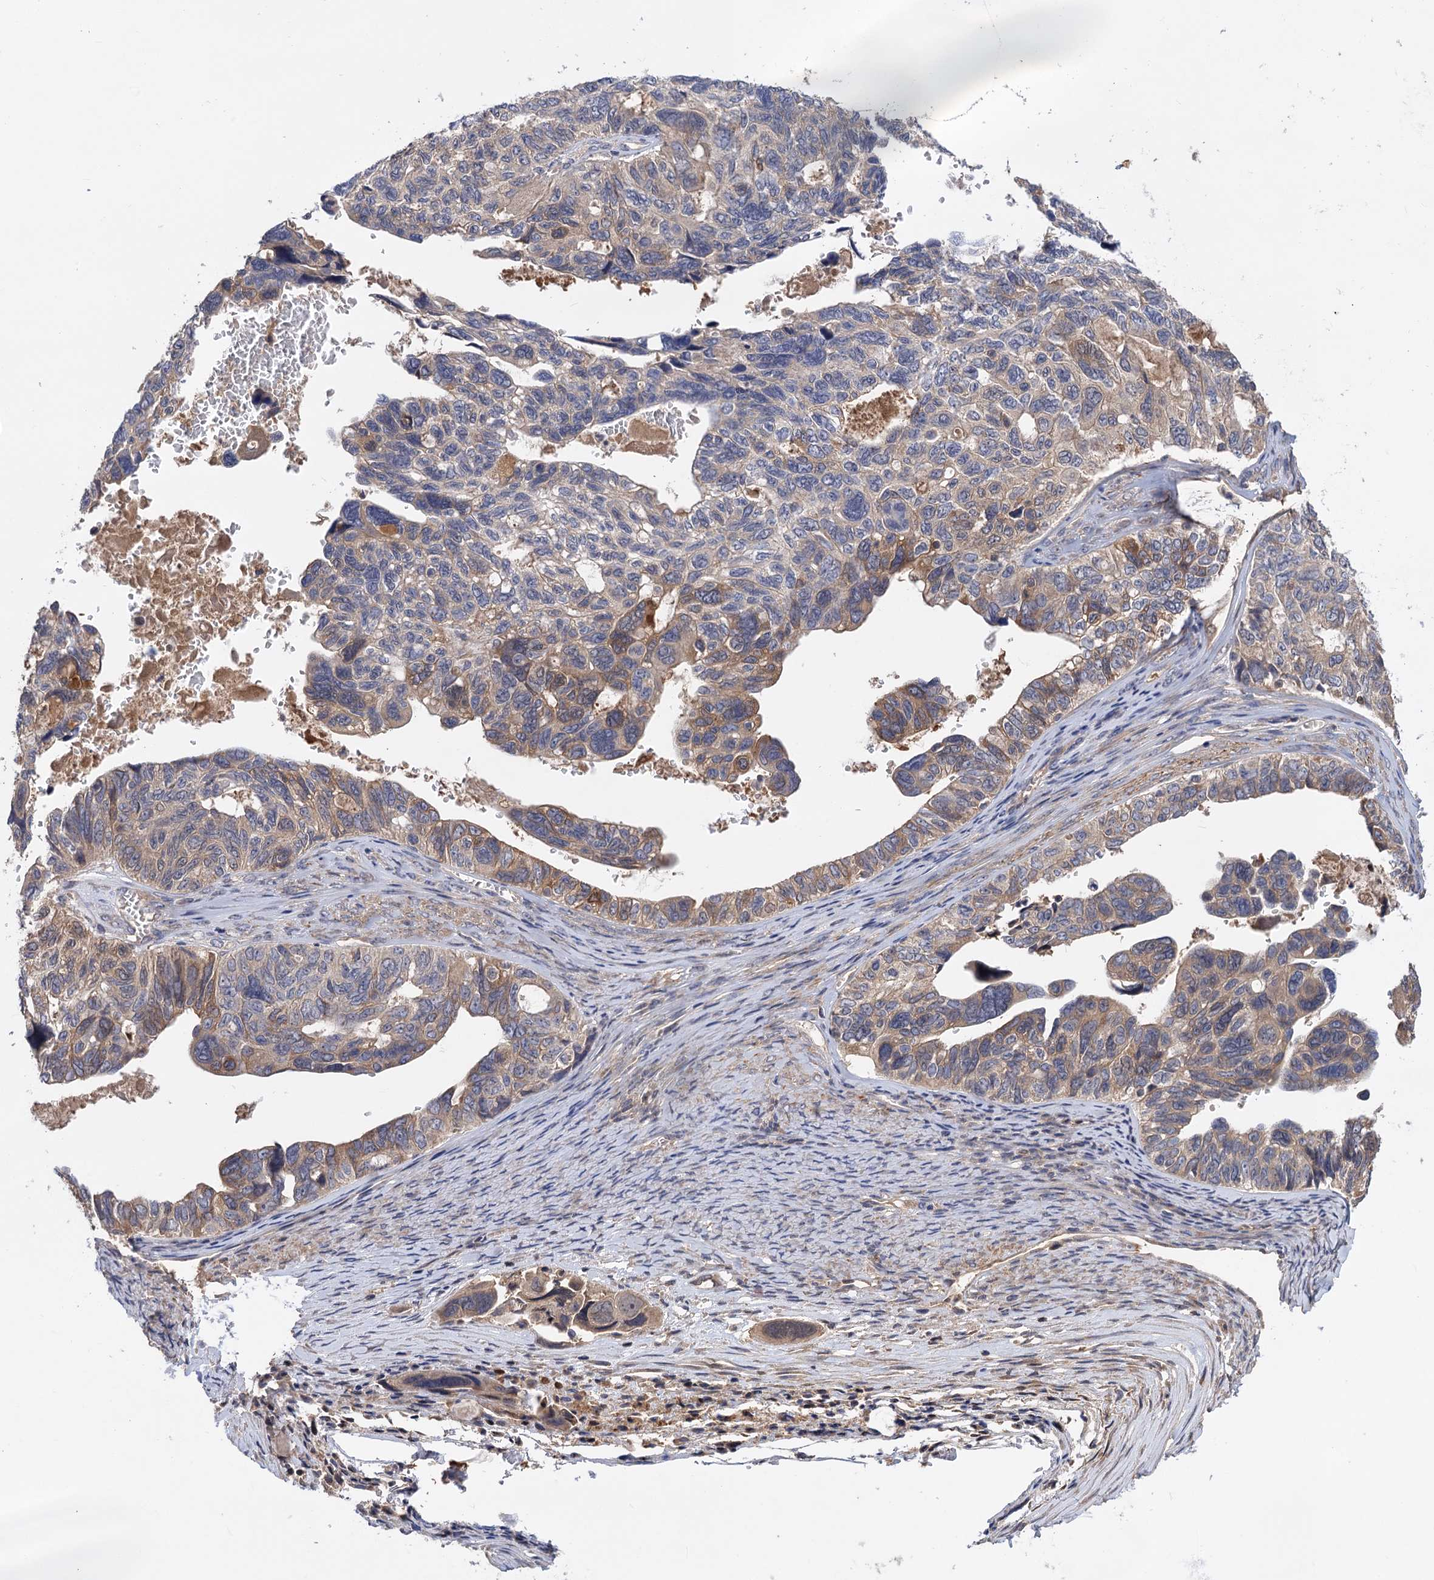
{"staining": {"intensity": "weak", "quantity": "25%-75%", "location": "cytoplasmic/membranous"}, "tissue": "ovarian cancer", "cell_type": "Tumor cells", "image_type": "cancer", "snomed": [{"axis": "morphology", "description": "Cystadenocarcinoma, serous, NOS"}, {"axis": "topography", "description": "Ovary"}], "caption": "Protein expression analysis of human serous cystadenocarcinoma (ovarian) reveals weak cytoplasmic/membranous positivity in about 25%-75% of tumor cells. (DAB (3,3'-diaminobenzidine) = brown stain, brightfield microscopy at high magnification).", "gene": "DGKA", "patient": {"sex": "female", "age": 79}}